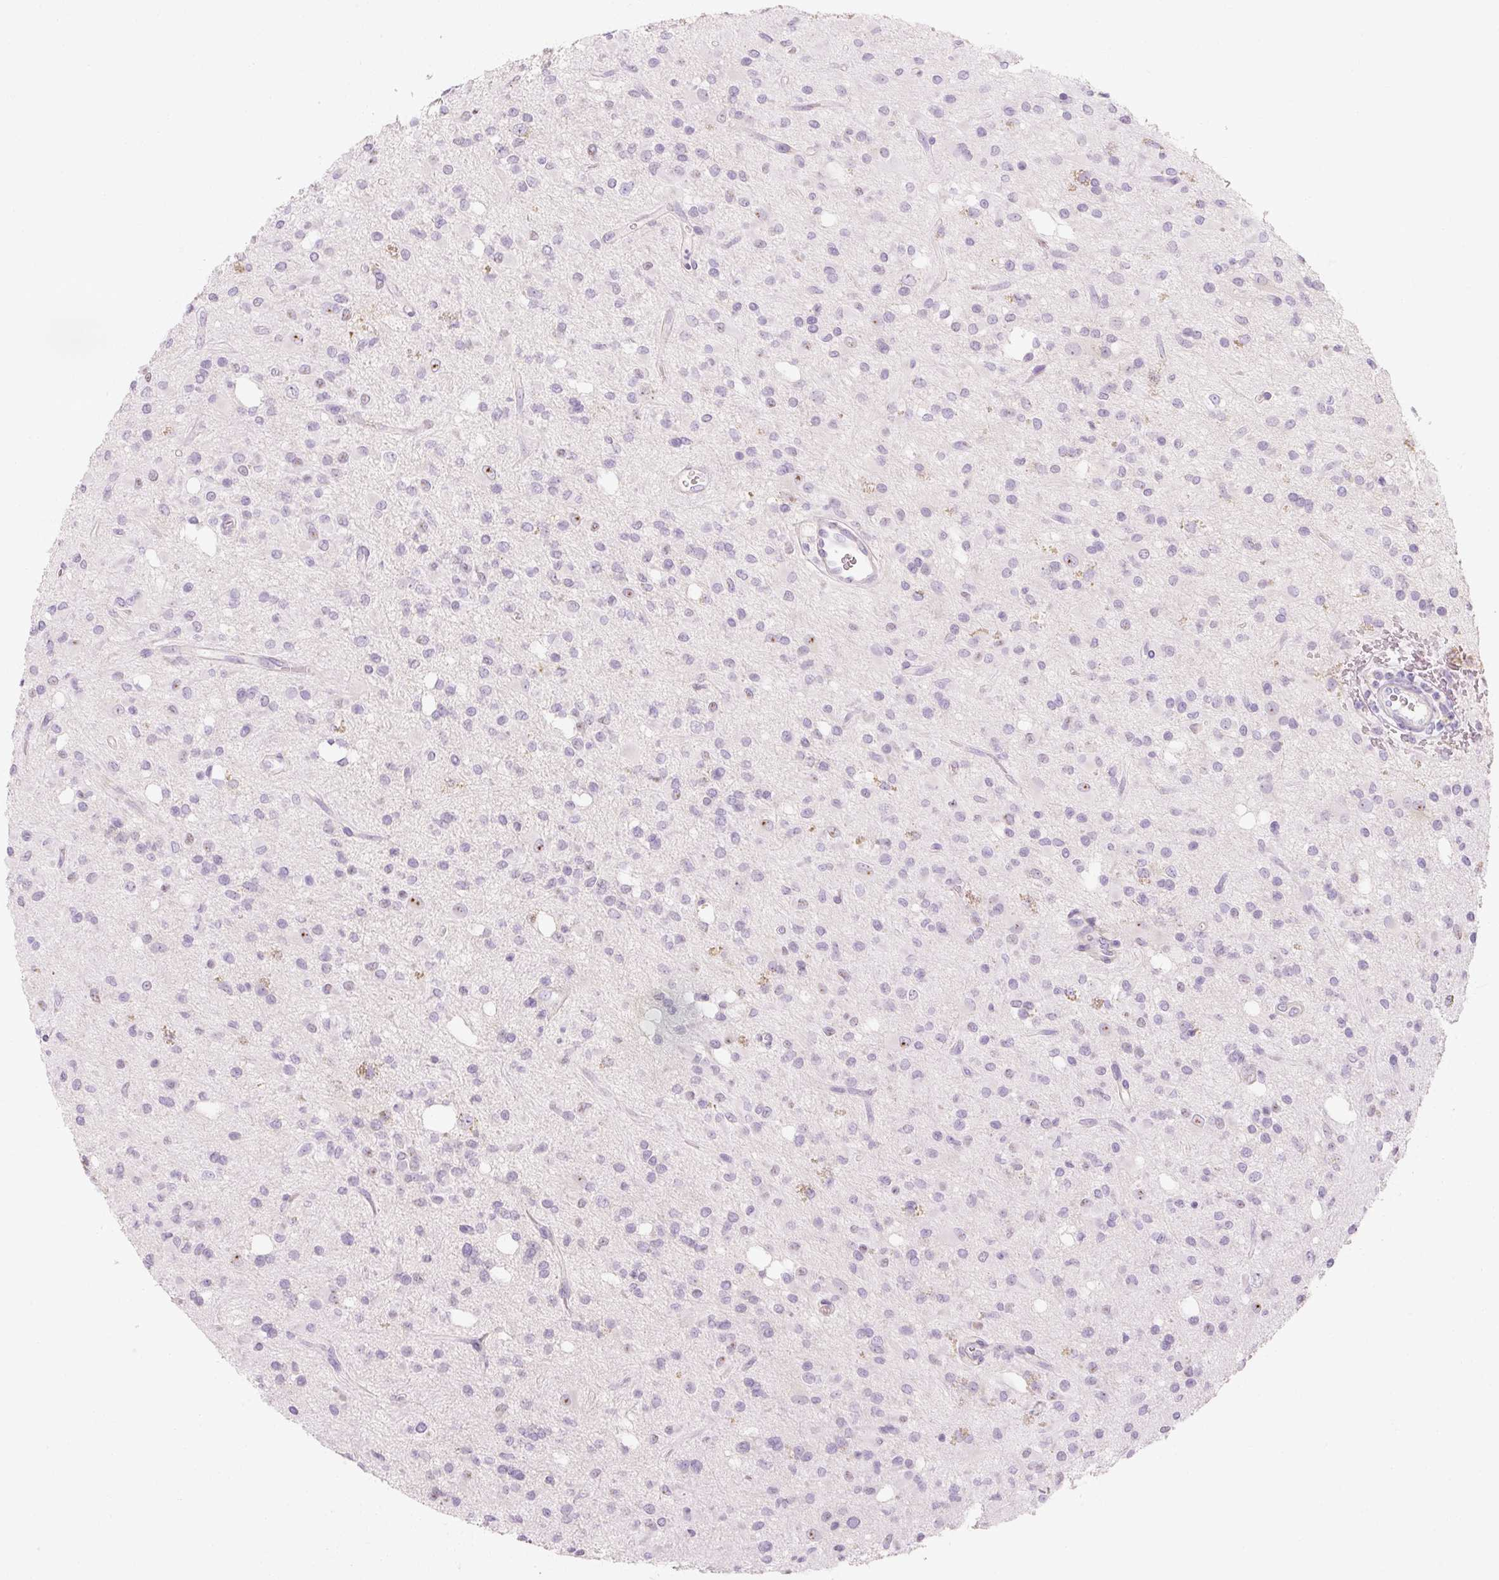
{"staining": {"intensity": "negative", "quantity": "none", "location": "none"}, "tissue": "glioma", "cell_type": "Tumor cells", "image_type": "cancer", "snomed": [{"axis": "morphology", "description": "Glioma, malignant, Low grade"}, {"axis": "topography", "description": "Brain"}], "caption": "Immunohistochemical staining of human low-grade glioma (malignant) exhibits no significant staining in tumor cells.", "gene": "NFE2L3", "patient": {"sex": "female", "age": 33}}